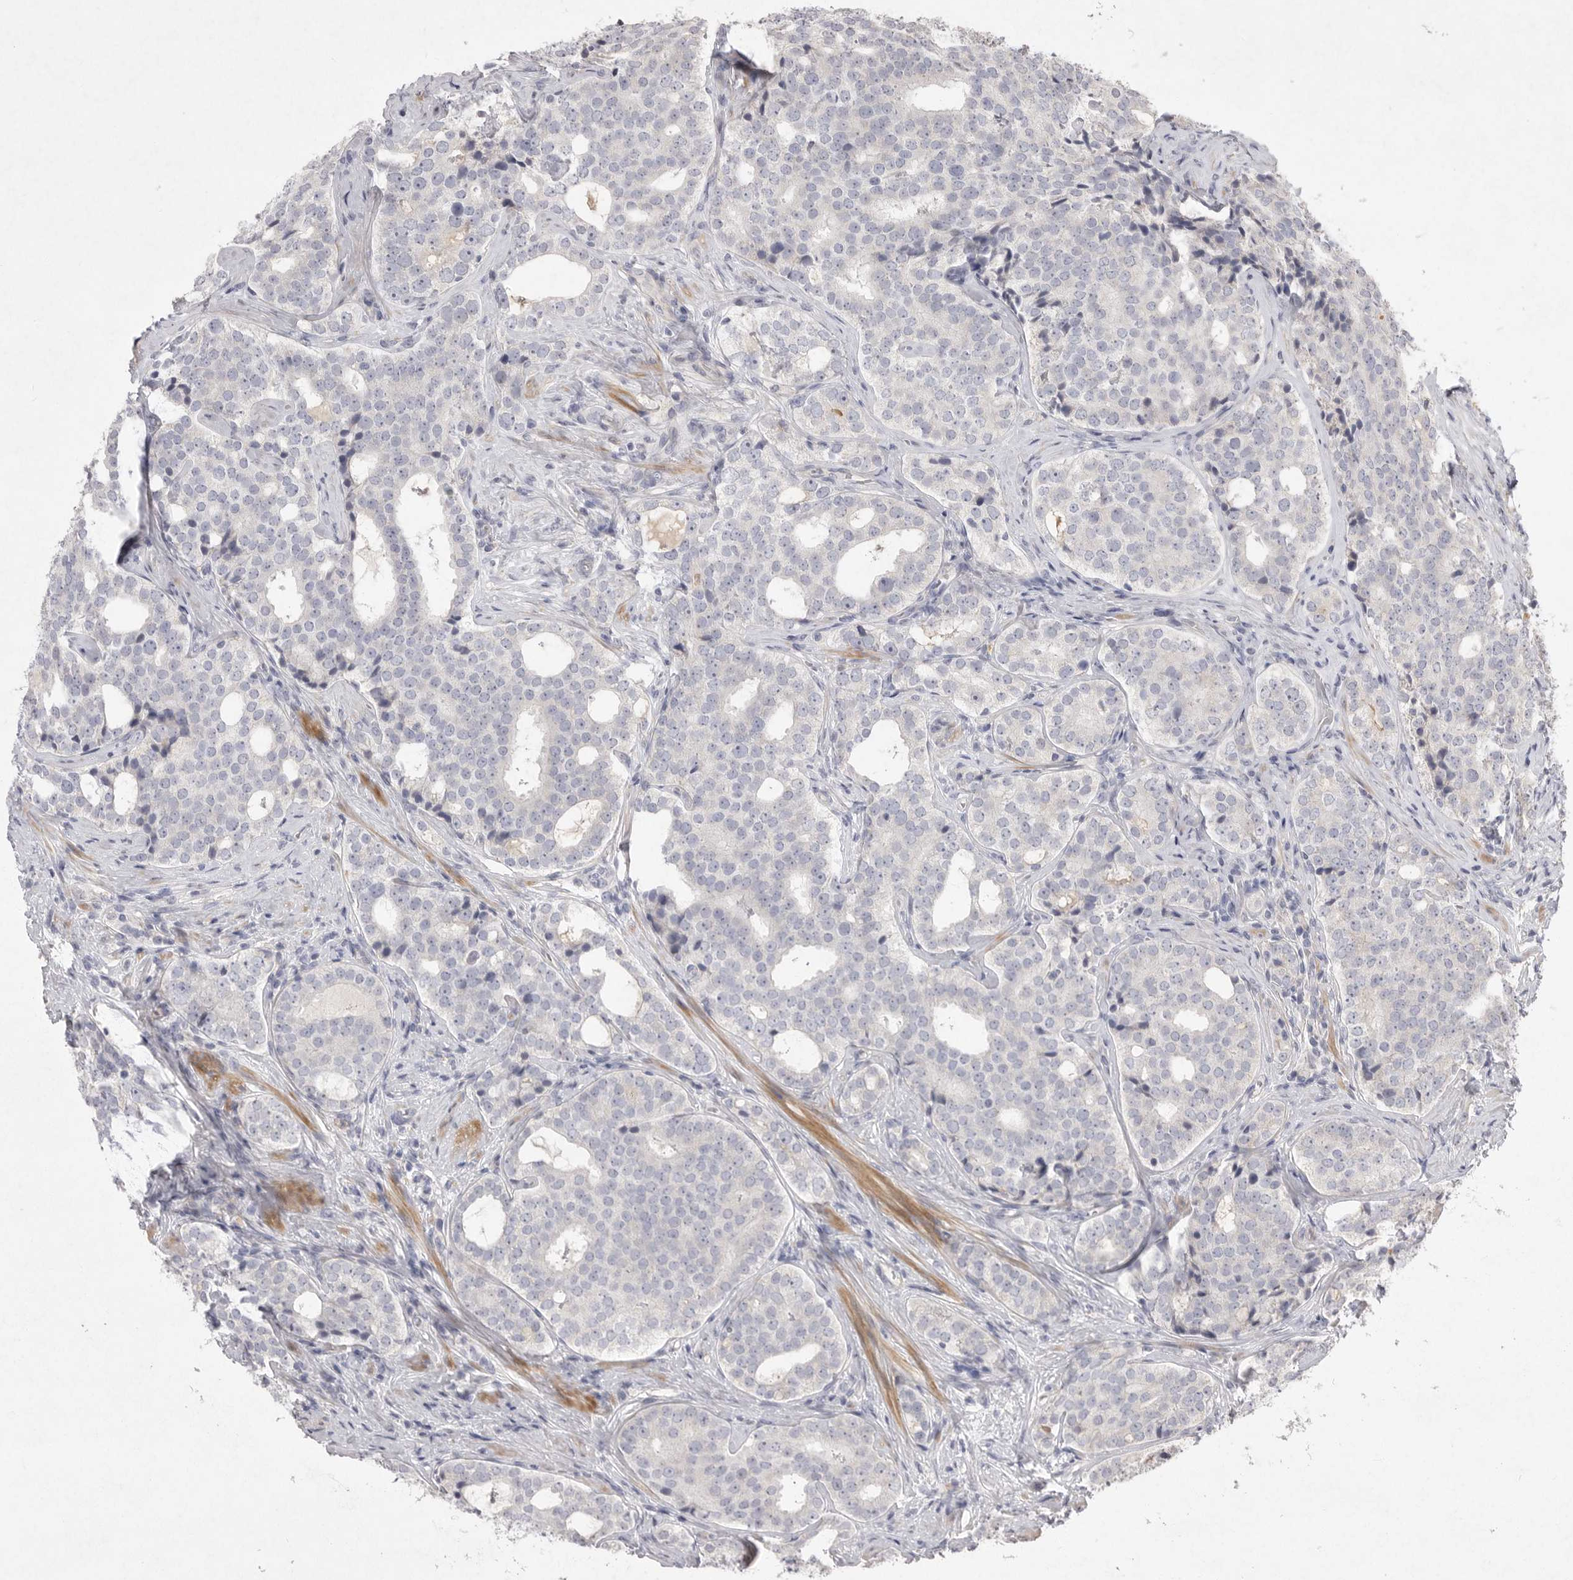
{"staining": {"intensity": "negative", "quantity": "none", "location": "none"}, "tissue": "prostate cancer", "cell_type": "Tumor cells", "image_type": "cancer", "snomed": [{"axis": "morphology", "description": "Adenocarcinoma, High grade"}, {"axis": "topography", "description": "Prostate"}], "caption": "Histopathology image shows no significant protein staining in tumor cells of high-grade adenocarcinoma (prostate). (DAB immunohistochemistry visualized using brightfield microscopy, high magnification).", "gene": "VANGL2", "patient": {"sex": "male", "age": 56}}